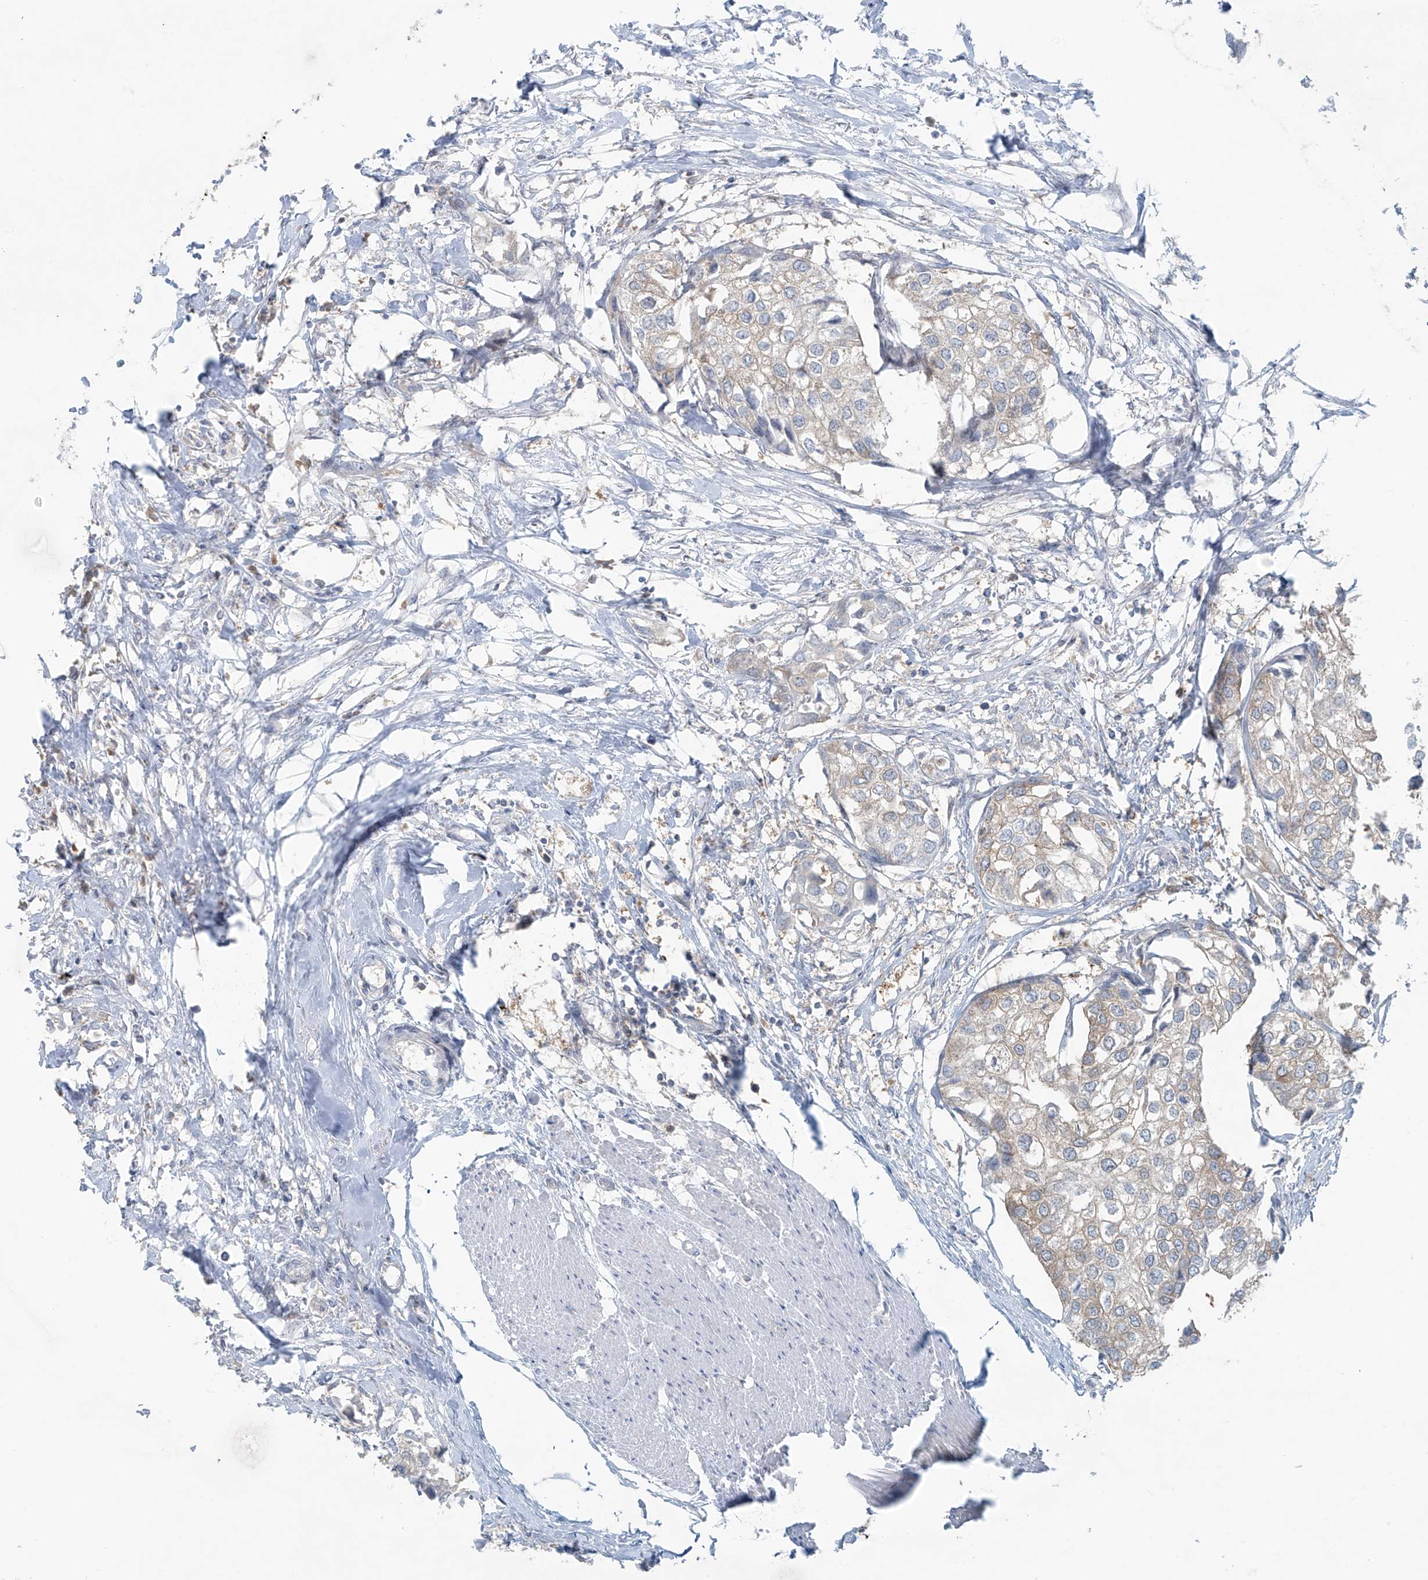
{"staining": {"intensity": "weak", "quantity": "<25%", "location": "cytoplasmic/membranous"}, "tissue": "urothelial cancer", "cell_type": "Tumor cells", "image_type": "cancer", "snomed": [{"axis": "morphology", "description": "Urothelial carcinoma, High grade"}, {"axis": "topography", "description": "Urinary bladder"}], "caption": "The histopathology image reveals no significant positivity in tumor cells of high-grade urothelial carcinoma.", "gene": "PPAT", "patient": {"sex": "male", "age": 64}}